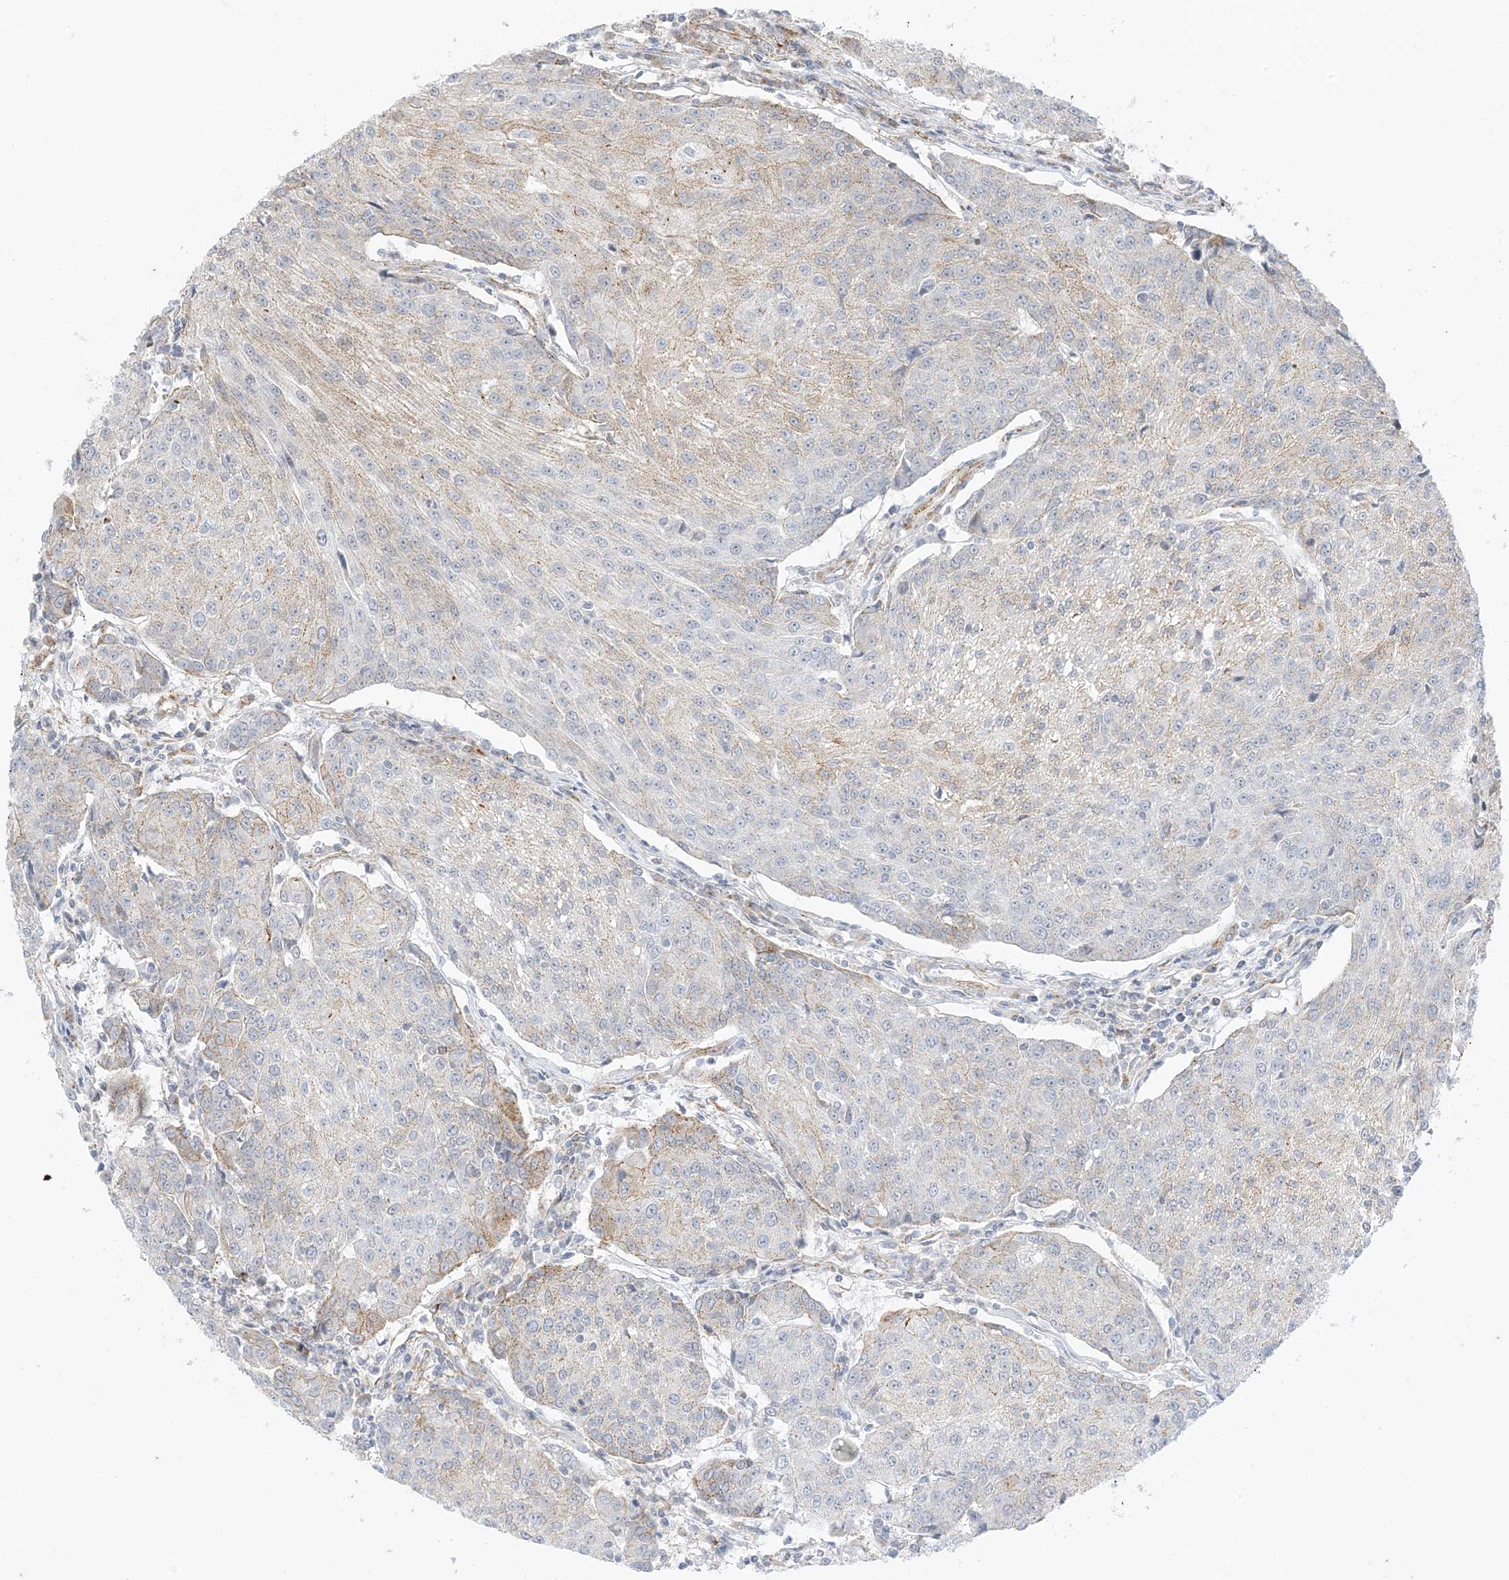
{"staining": {"intensity": "weak", "quantity": "<25%", "location": "cytoplasmic/membranous"}, "tissue": "urothelial cancer", "cell_type": "Tumor cells", "image_type": "cancer", "snomed": [{"axis": "morphology", "description": "Urothelial carcinoma, High grade"}, {"axis": "topography", "description": "Urinary bladder"}], "caption": "Immunohistochemistry (IHC) of urothelial cancer demonstrates no staining in tumor cells.", "gene": "RAC1", "patient": {"sex": "female", "age": 85}}